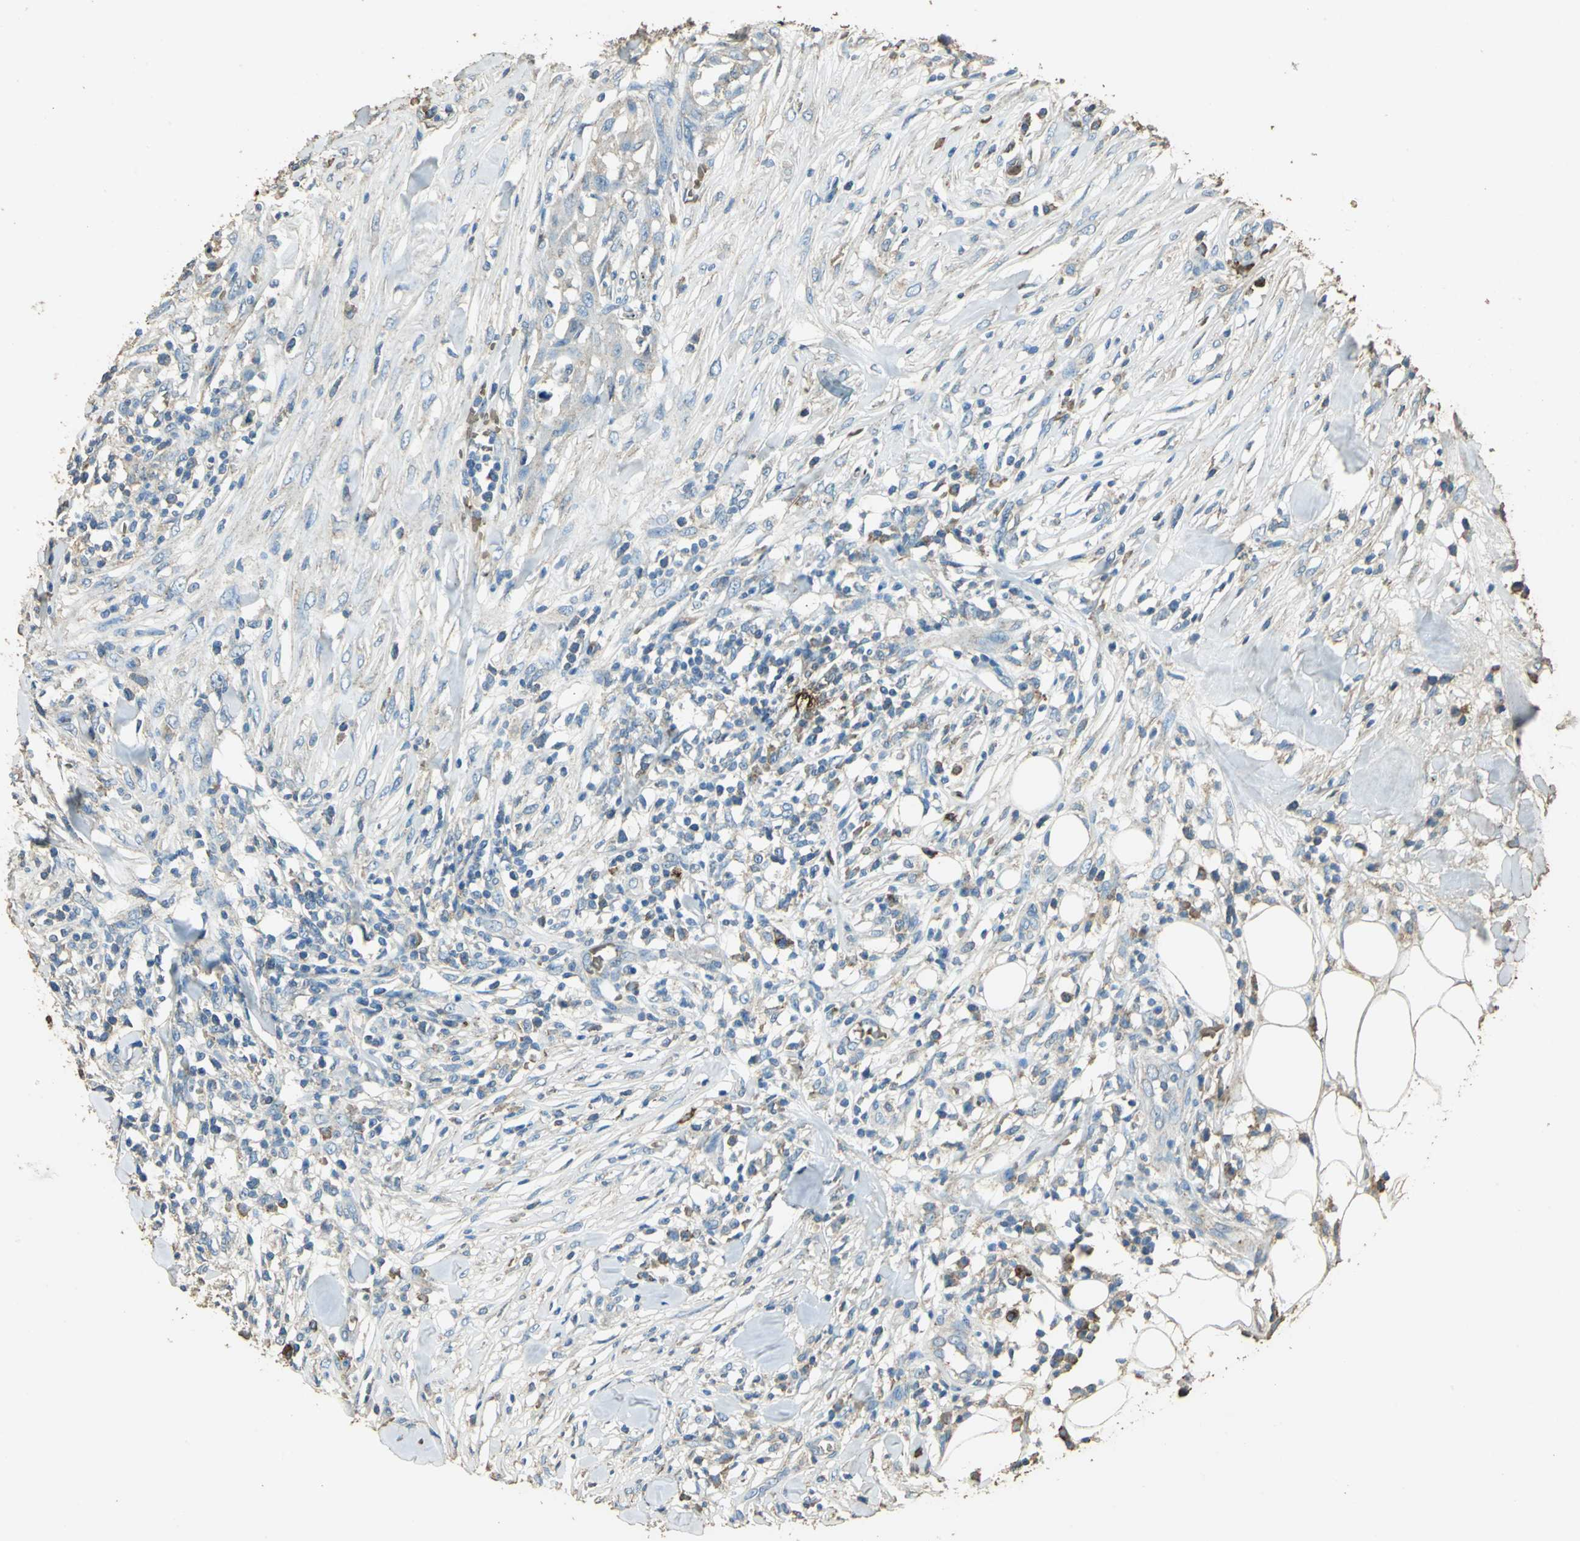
{"staining": {"intensity": "weak", "quantity": "<25%", "location": "cytoplasmic/membranous"}, "tissue": "skin cancer", "cell_type": "Tumor cells", "image_type": "cancer", "snomed": [{"axis": "morphology", "description": "Squamous cell carcinoma, NOS"}, {"axis": "topography", "description": "Skin"}], "caption": "Skin cancer (squamous cell carcinoma) was stained to show a protein in brown. There is no significant staining in tumor cells.", "gene": "TRAPPC2", "patient": {"sex": "male", "age": 24}}